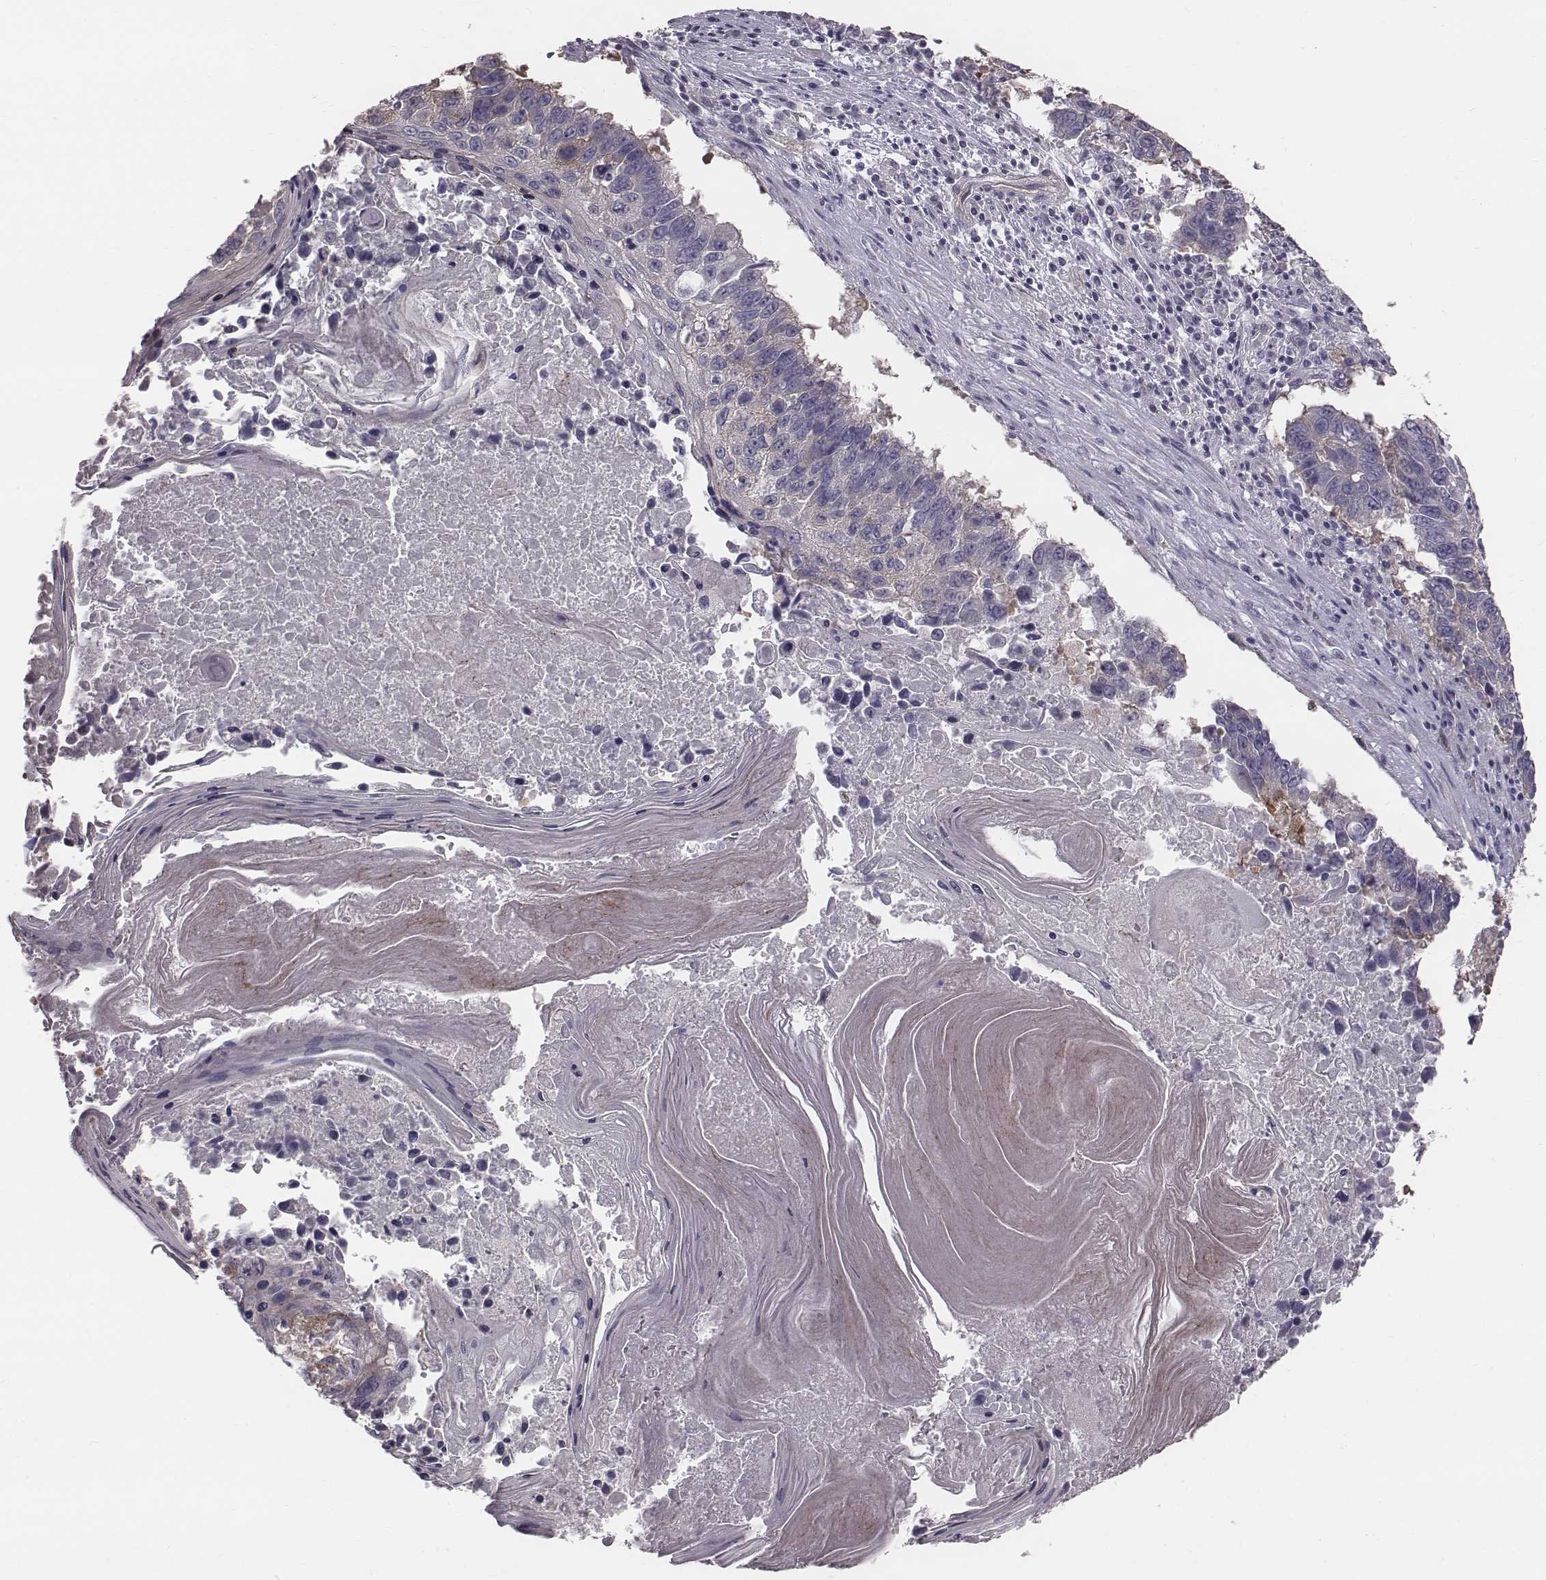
{"staining": {"intensity": "negative", "quantity": "none", "location": "none"}, "tissue": "lung cancer", "cell_type": "Tumor cells", "image_type": "cancer", "snomed": [{"axis": "morphology", "description": "Squamous cell carcinoma, NOS"}, {"axis": "topography", "description": "Lung"}], "caption": "This is a photomicrograph of IHC staining of lung cancer (squamous cell carcinoma), which shows no staining in tumor cells.", "gene": "PRKCZ", "patient": {"sex": "male", "age": 73}}